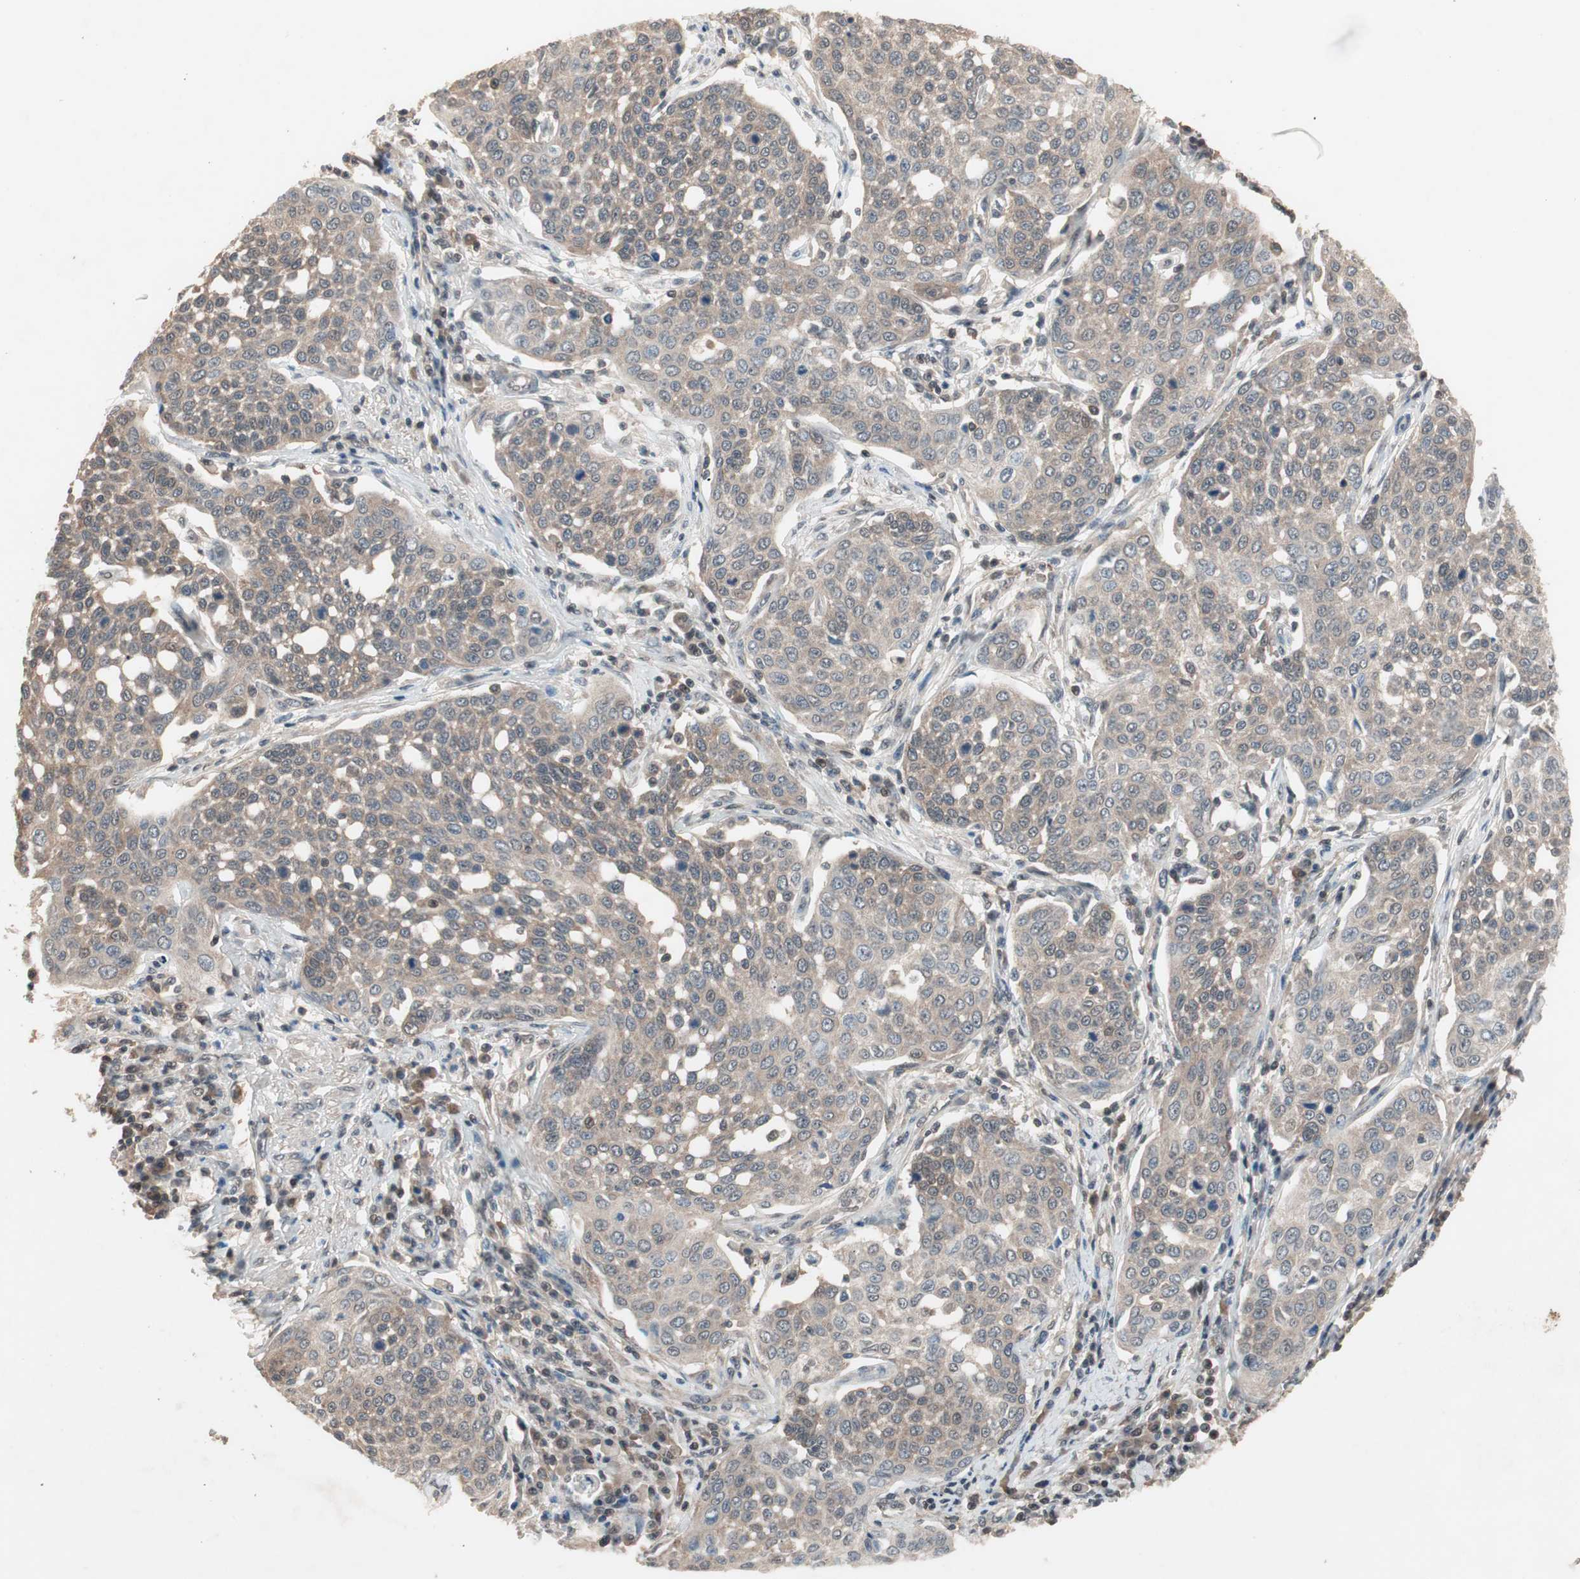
{"staining": {"intensity": "moderate", "quantity": ">75%", "location": "cytoplasmic/membranous"}, "tissue": "cervical cancer", "cell_type": "Tumor cells", "image_type": "cancer", "snomed": [{"axis": "morphology", "description": "Squamous cell carcinoma, NOS"}, {"axis": "topography", "description": "Cervix"}], "caption": "DAB (3,3'-diaminobenzidine) immunohistochemical staining of human squamous cell carcinoma (cervical) shows moderate cytoplasmic/membranous protein expression in approximately >75% of tumor cells. The staining was performed using DAB to visualize the protein expression in brown, while the nuclei were stained in blue with hematoxylin (Magnification: 20x).", "gene": "GART", "patient": {"sex": "female", "age": 34}}